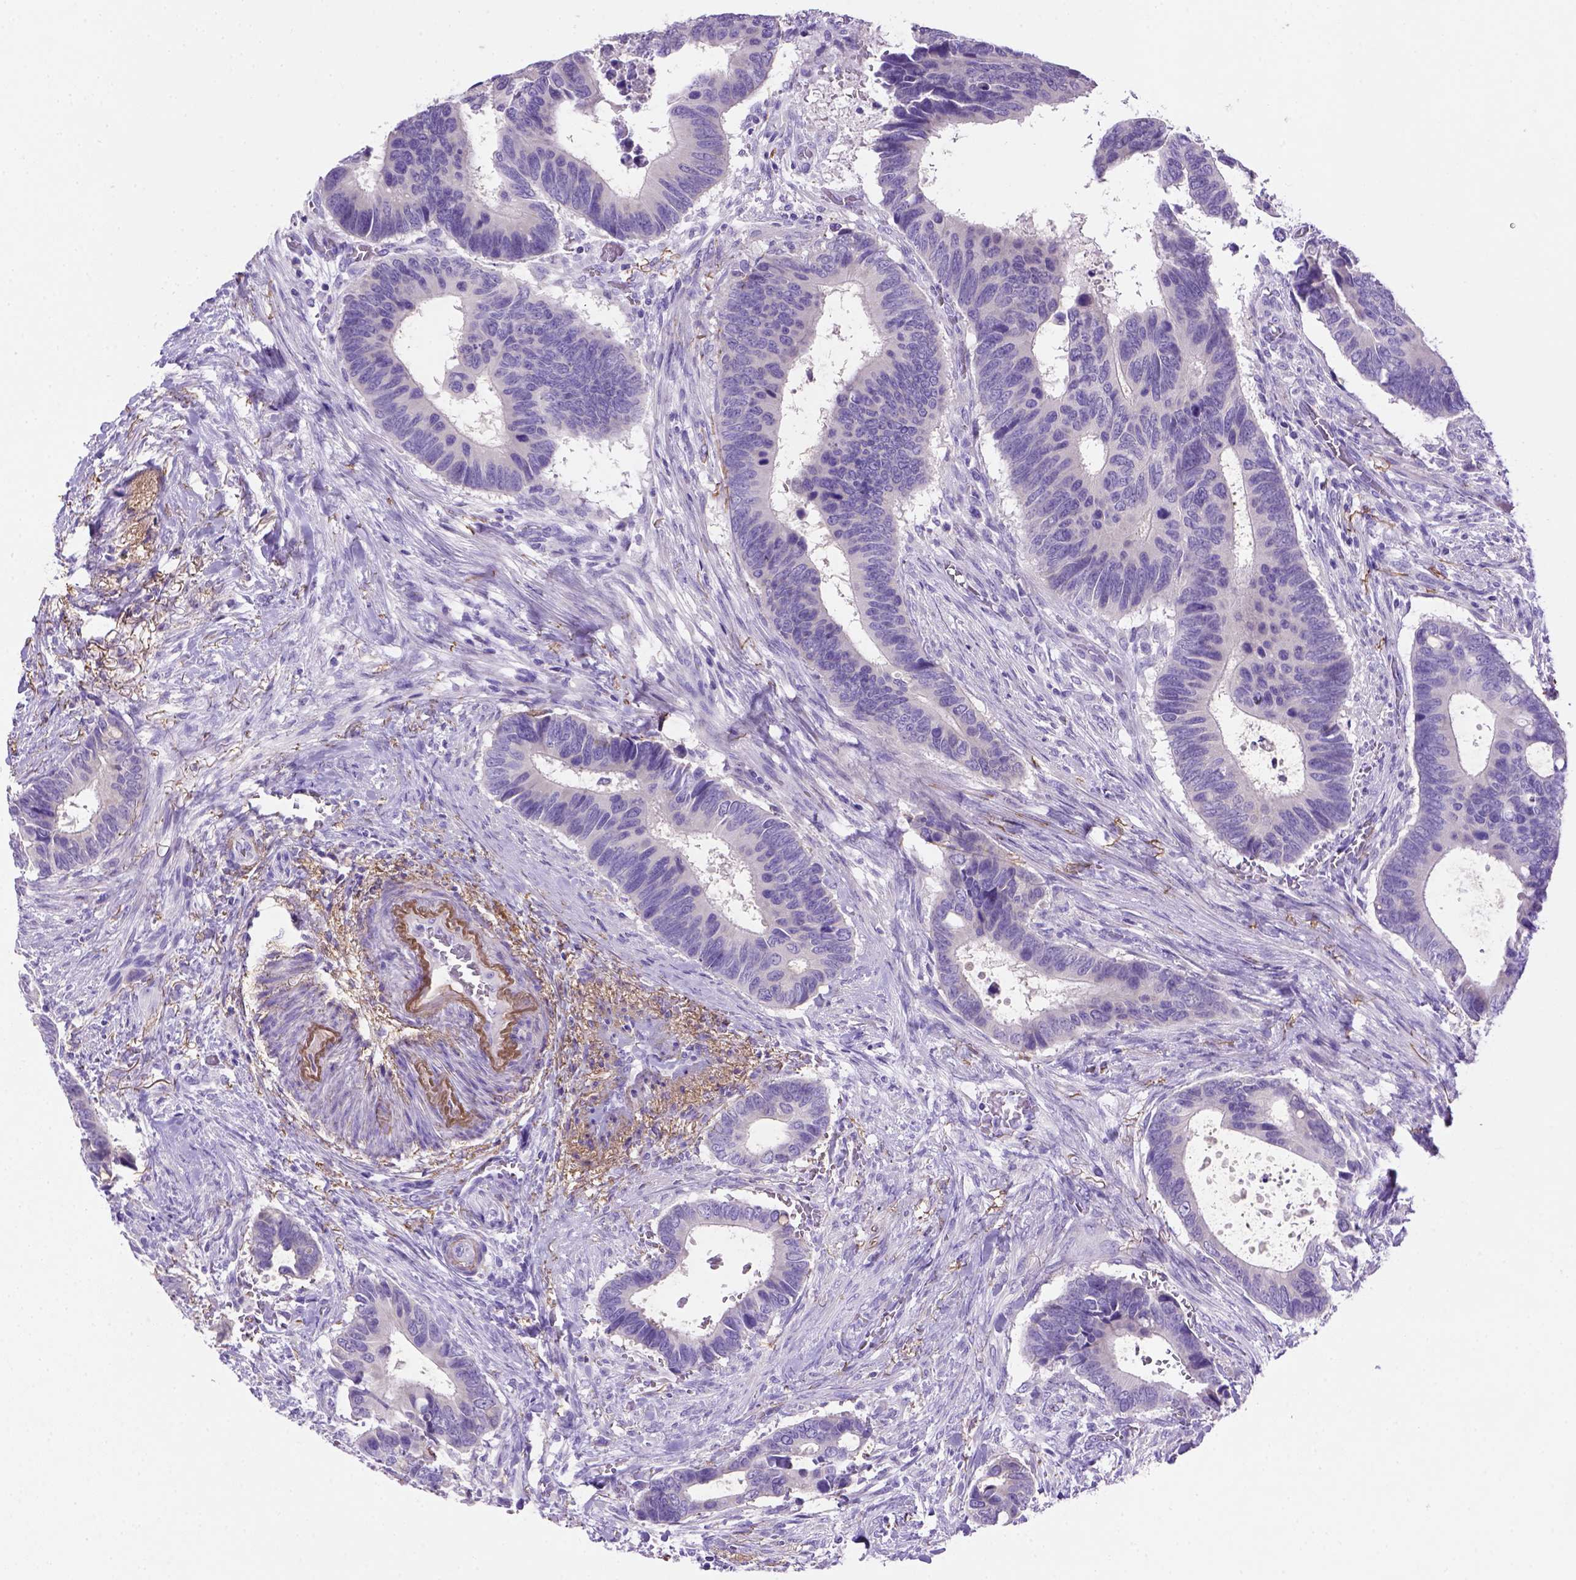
{"staining": {"intensity": "negative", "quantity": "none", "location": "none"}, "tissue": "colorectal cancer", "cell_type": "Tumor cells", "image_type": "cancer", "snomed": [{"axis": "morphology", "description": "Adenocarcinoma, NOS"}, {"axis": "topography", "description": "Colon"}], "caption": "Immunohistochemistry histopathology image of neoplastic tissue: human colorectal cancer stained with DAB (3,3'-diaminobenzidine) shows no significant protein expression in tumor cells.", "gene": "SIRPD", "patient": {"sex": "male", "age": 49}}